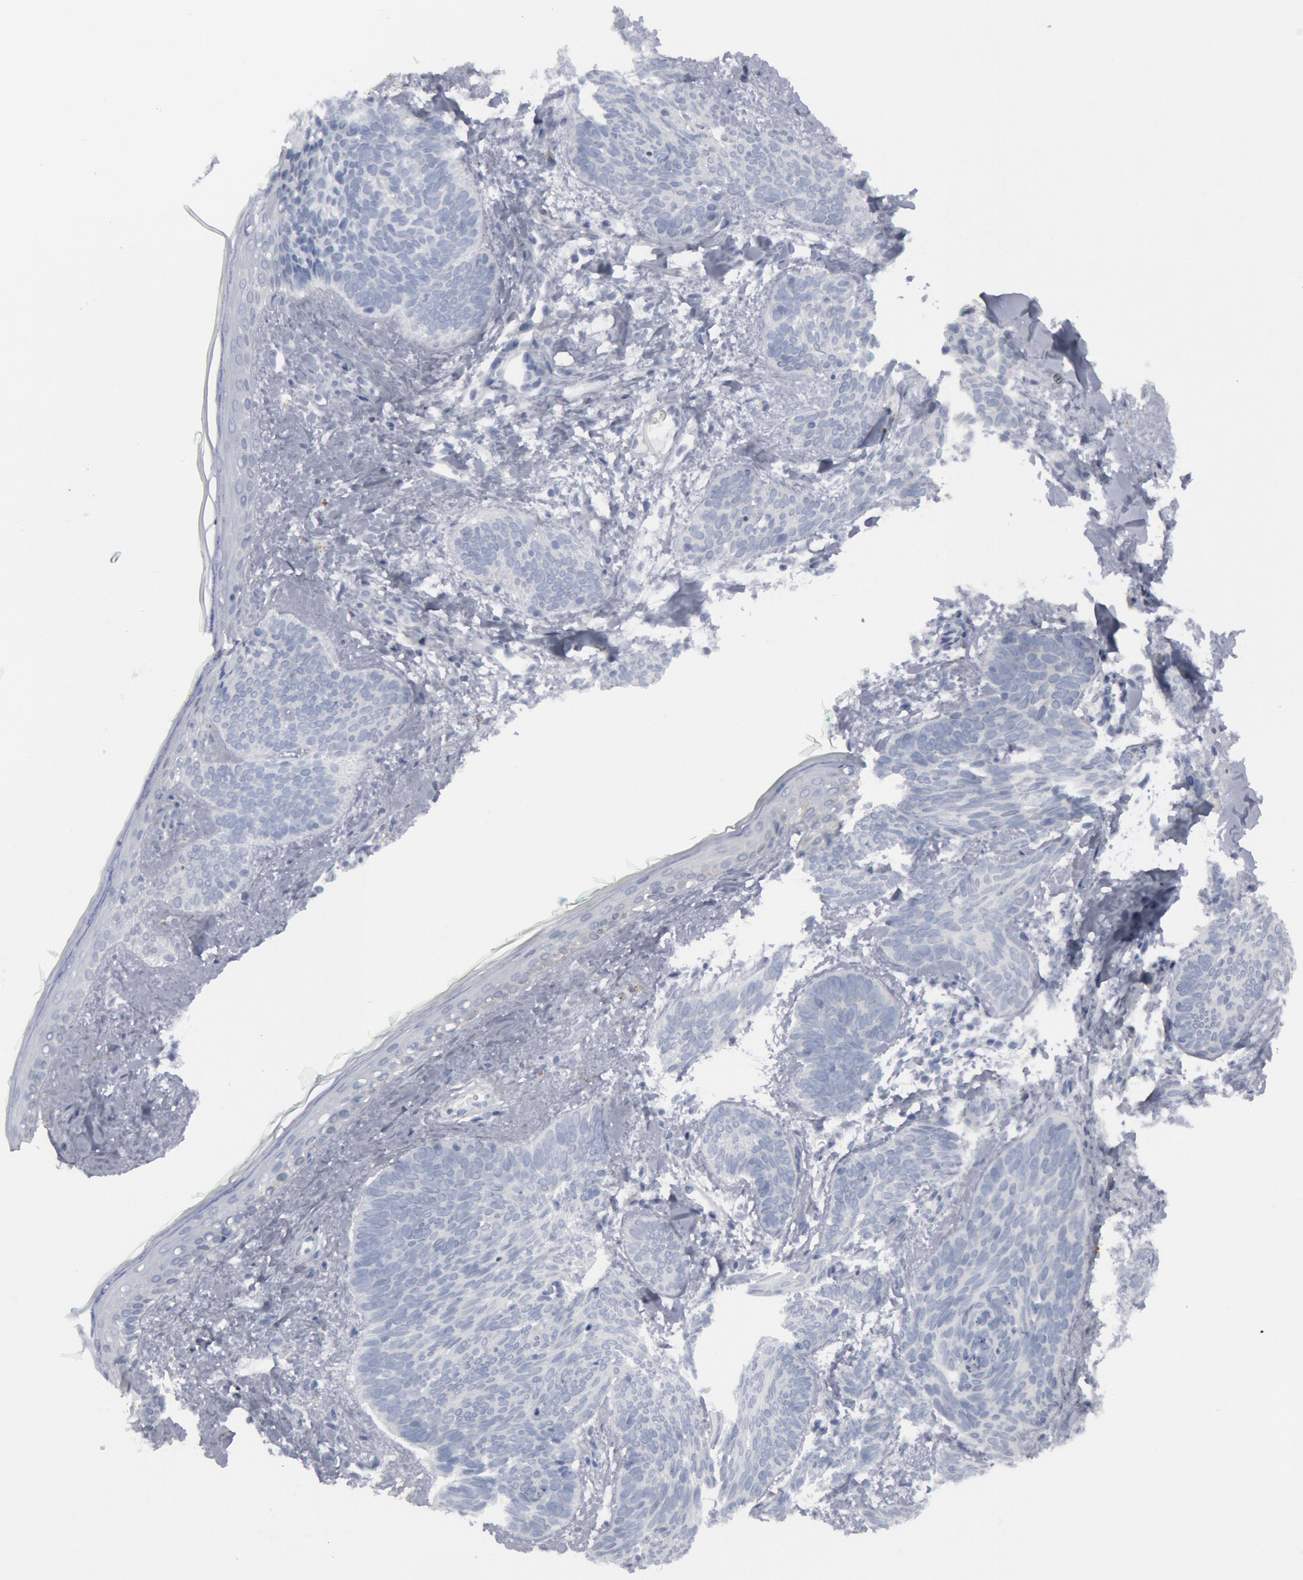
{"staining": {"intensity": "negative", "quantity": "none", "location": "none"}, "tissue": "skin cancer", "cell_type": "Tumor cells", "image_type": "cancer", "snomed": [{"axis": "morphology", "description": "Basal cell carcinoma"}, {"axis": "topography", "description": "Skin"}], "caption": "There is no significant staining in tumor cells of skin basal cell carcinoma.", "gene": "DMC1", "patient": {"sex": "female", "age": 81}}